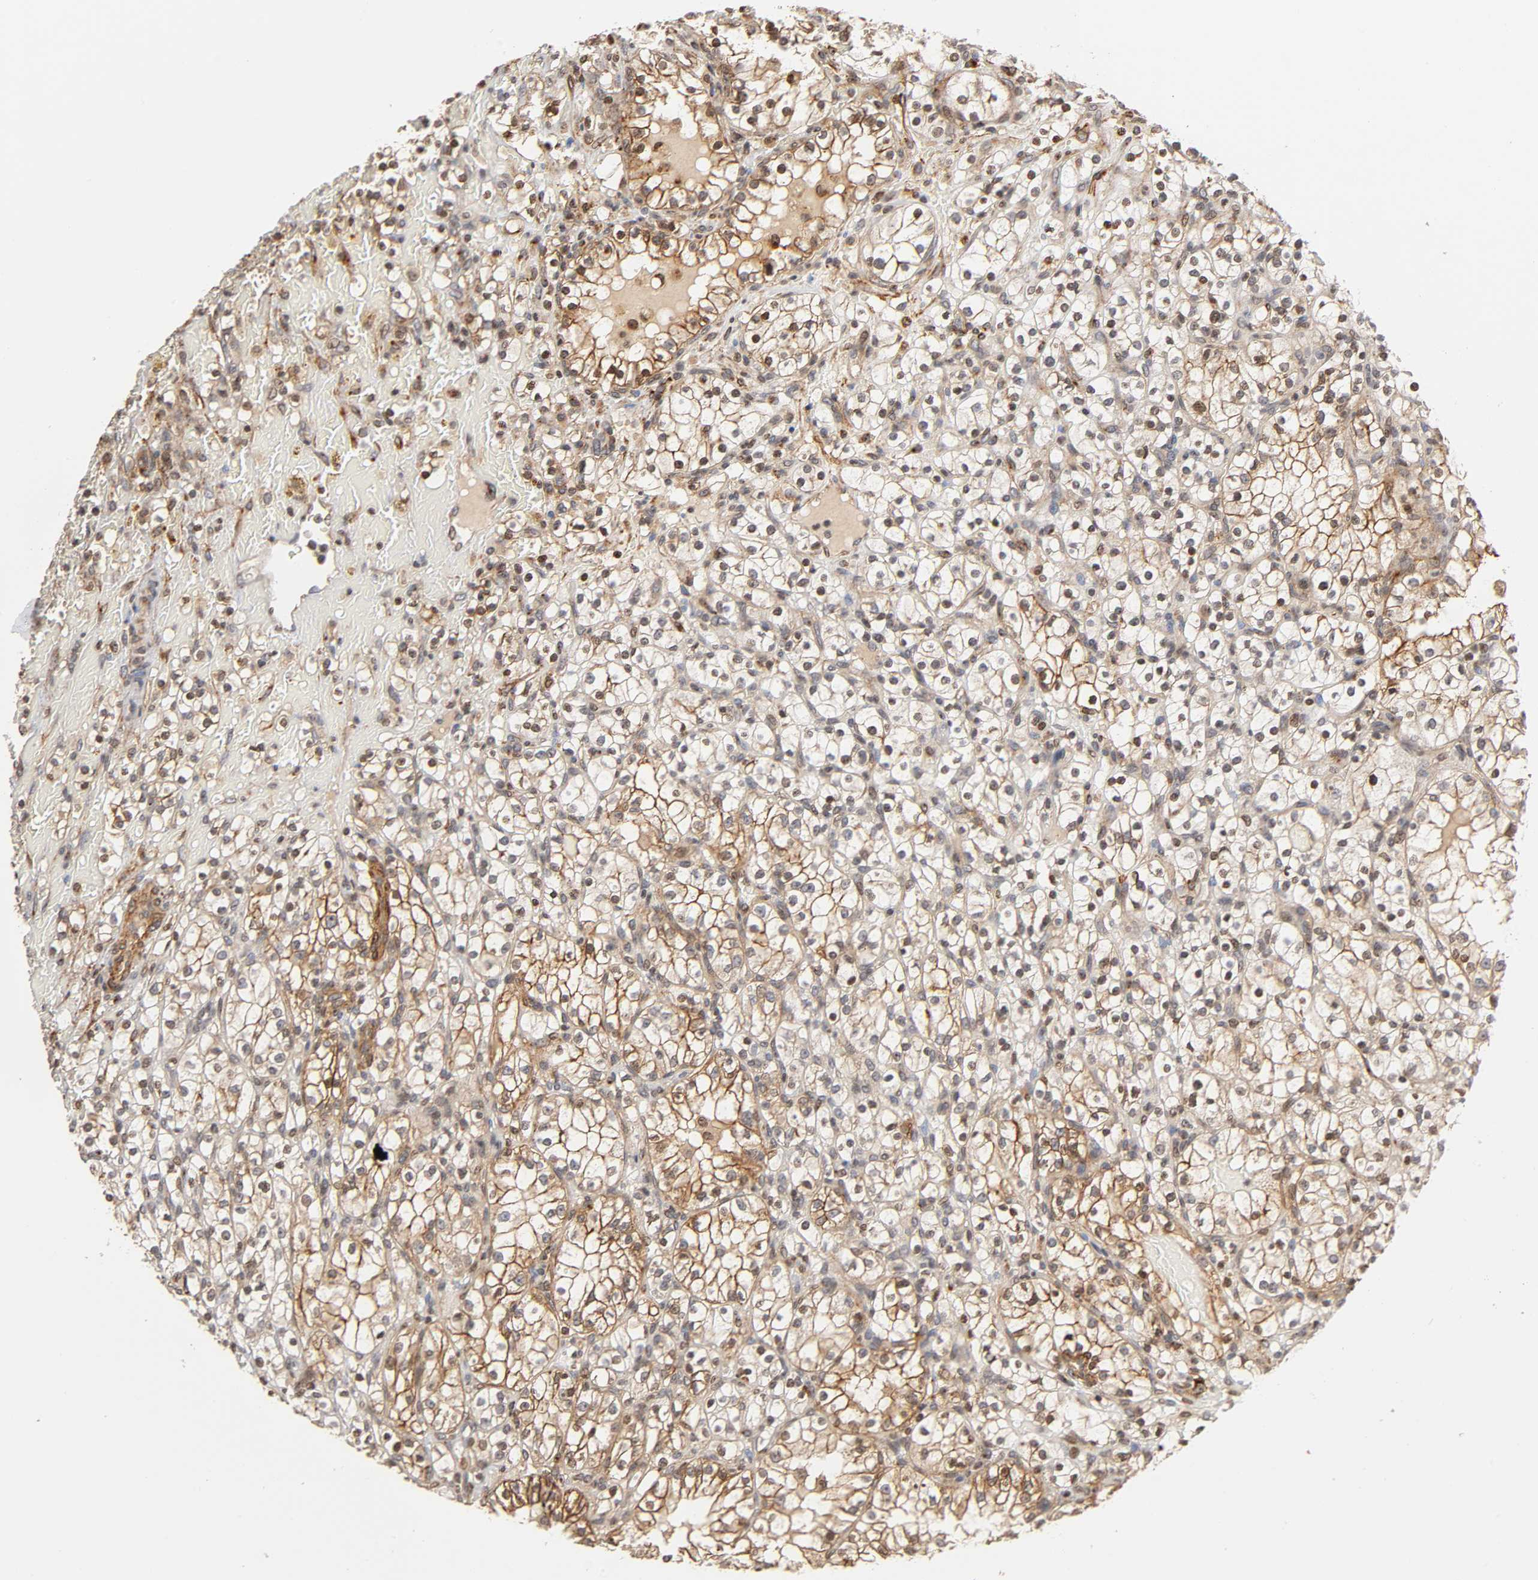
{"staining": {"intensity": "moderate", "quantity": "25%-75%", "location": "cytoplasmic/membranous"}, "tissue": "renal cancer", "cell_type": "Tumor cells", "image_type": "cancer", "snomed": [{"axis": "morphology", "description": "Normal tissue, NOS"}, {"axis": "morphology", "description": "Adenocarcinoma, NOS"}, {"axis": "topography", "description": "Kidney"}], "caption": "IHC staining of renal adenocarcinoma, which demonstrates medium levels of moderate cytoplasmic/membranous staining in approximately 25%-75% of tumor cells indicating moderate cytoplasmic/membranous protein staining. The staining was performed using DAB (3,3'-diaminobenzidine) (brown) for protein detection and nuclei were counterstained in hematoxylin (blue).", "gene": "ITGAV", "patient": {"sex": "female", "age": 55}}